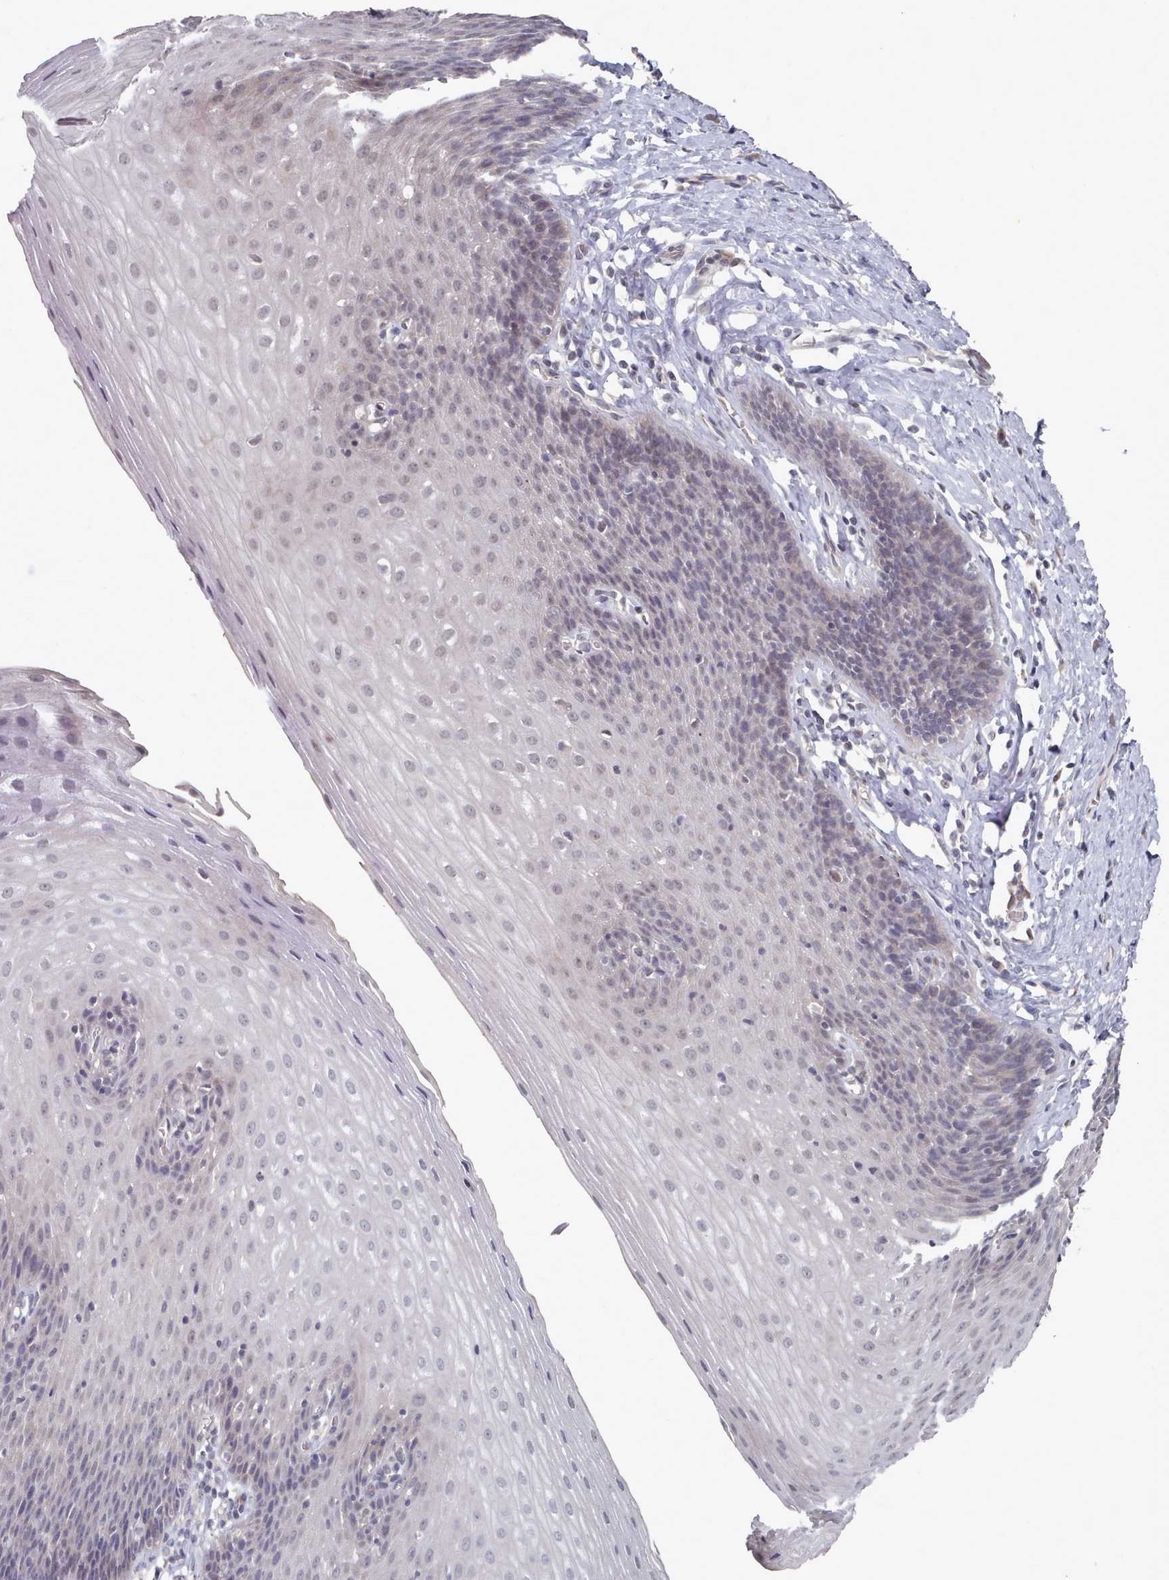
{"staining": {"intensity": "negative", "quantity": "none", "location": "none"}, "tissue": "esophagus", "cell_type": "Squamous epithelial cells", "image_type": "normal", "snomed": [{"axis": "morphology", "description": "Normal tissue, NOS"}, {"axis": "topography", "description": "Esophagus"}], "caption": "Squamous epithelial cells are negative for protein expression in unremarkable human esophagus. (Brightfield microscopy of DAB (3,3'-diaminobenzidine) immunohistochemistry at high magnification).", "gene": "HYAL3", "patient": {"sex": "female", "age": 61}}